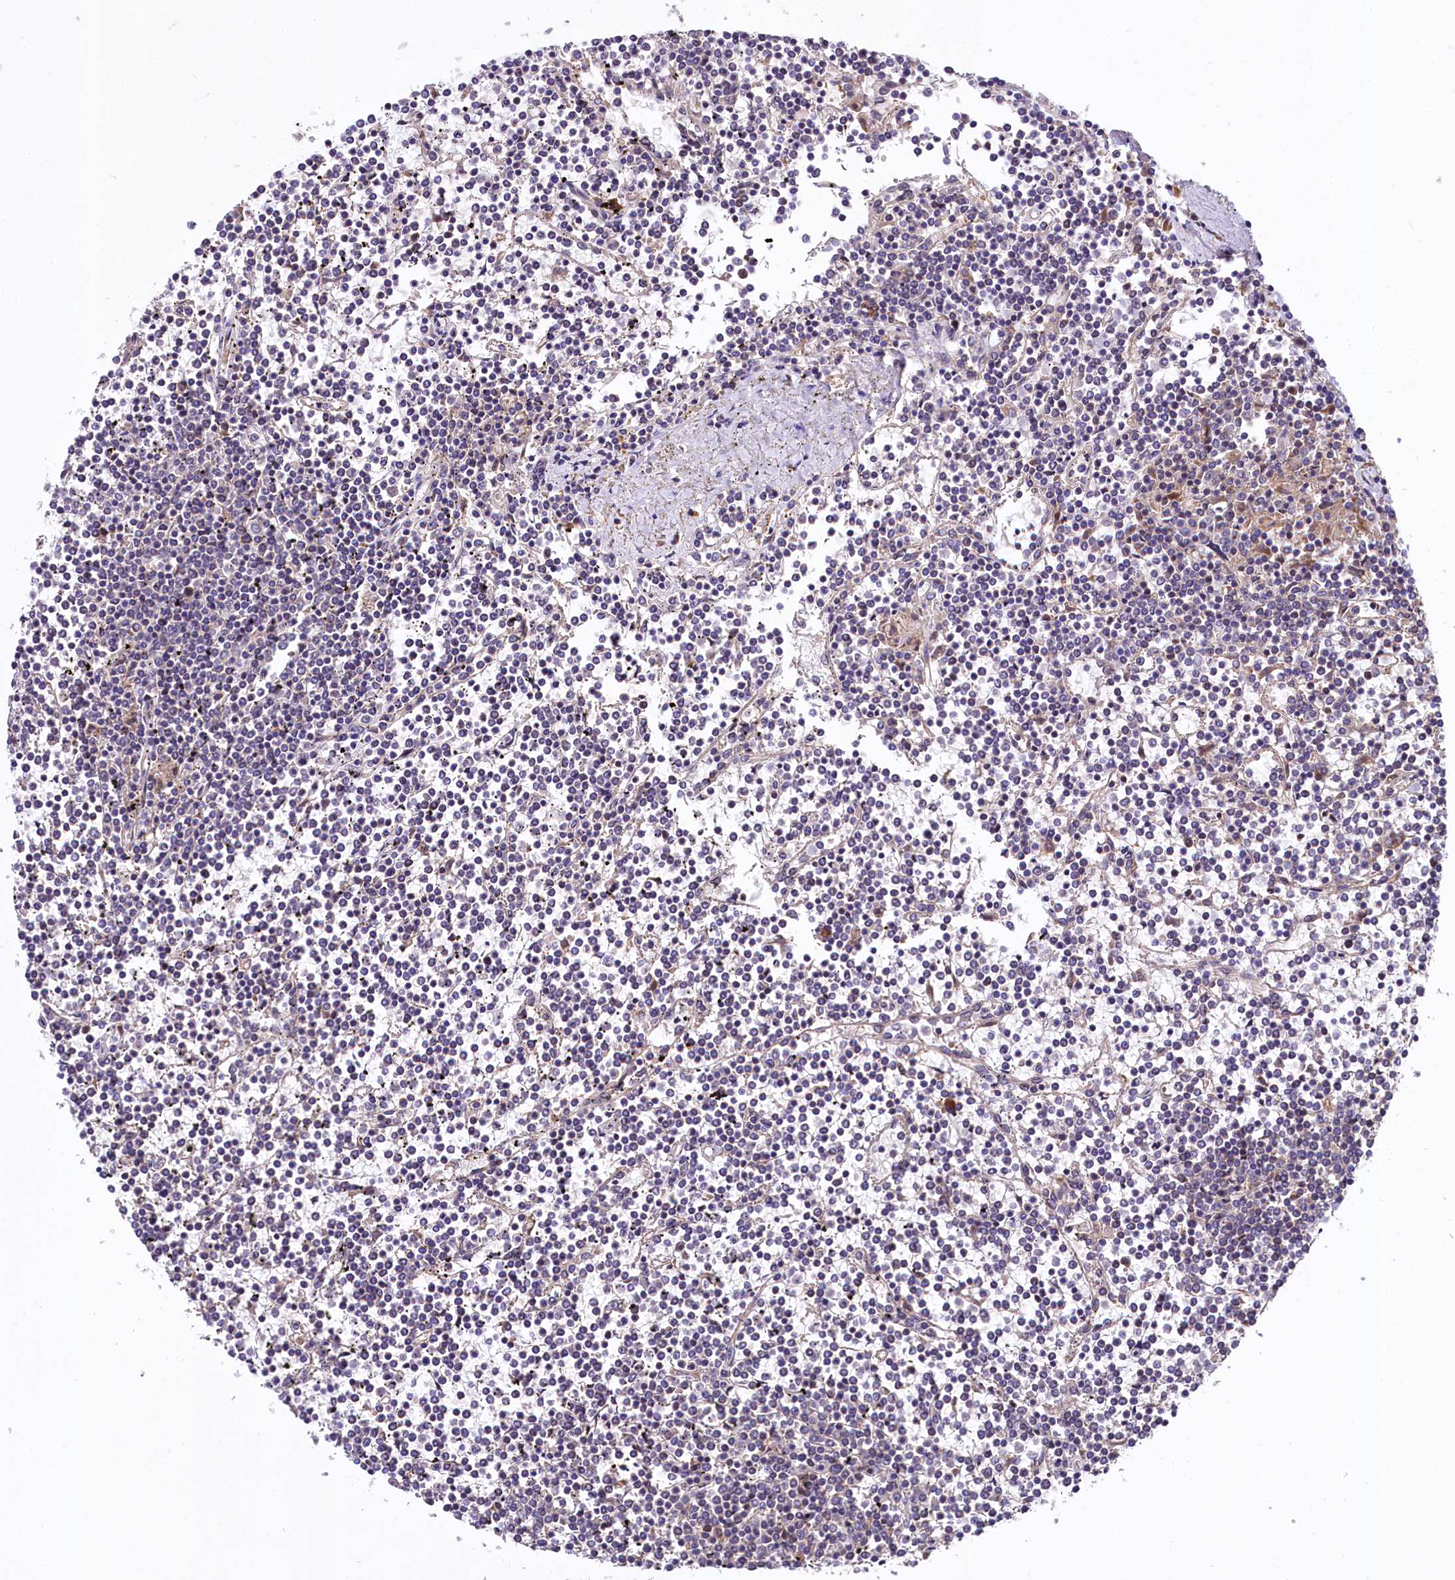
{"staining": {"intensity": "negative", "quantity": "none", "location": "none"}, "tissue": "lymphoma", "cell_type": "Tumor cells", "image_type": "cancer", "snomed": [{"axis": "morphology", "description": "Malignant lymphoma, non-Hodgkin's type, Low grade"}, {"axis": "topography", "description": "Spleen"}], "caption": "Micrograph shows no protein staining in tumor cells of low-grade malignant lymphoma, non-Hodgkin's type tissue. (Stains: DAB (3,3'-diaminobenzidine) immunohistochemistry with hematoxylin counter stain, Microscopy: brightfield microscopy at high magnification).", "gene": "UBE3A", "patient": {"sex": "female", "age": 19}}